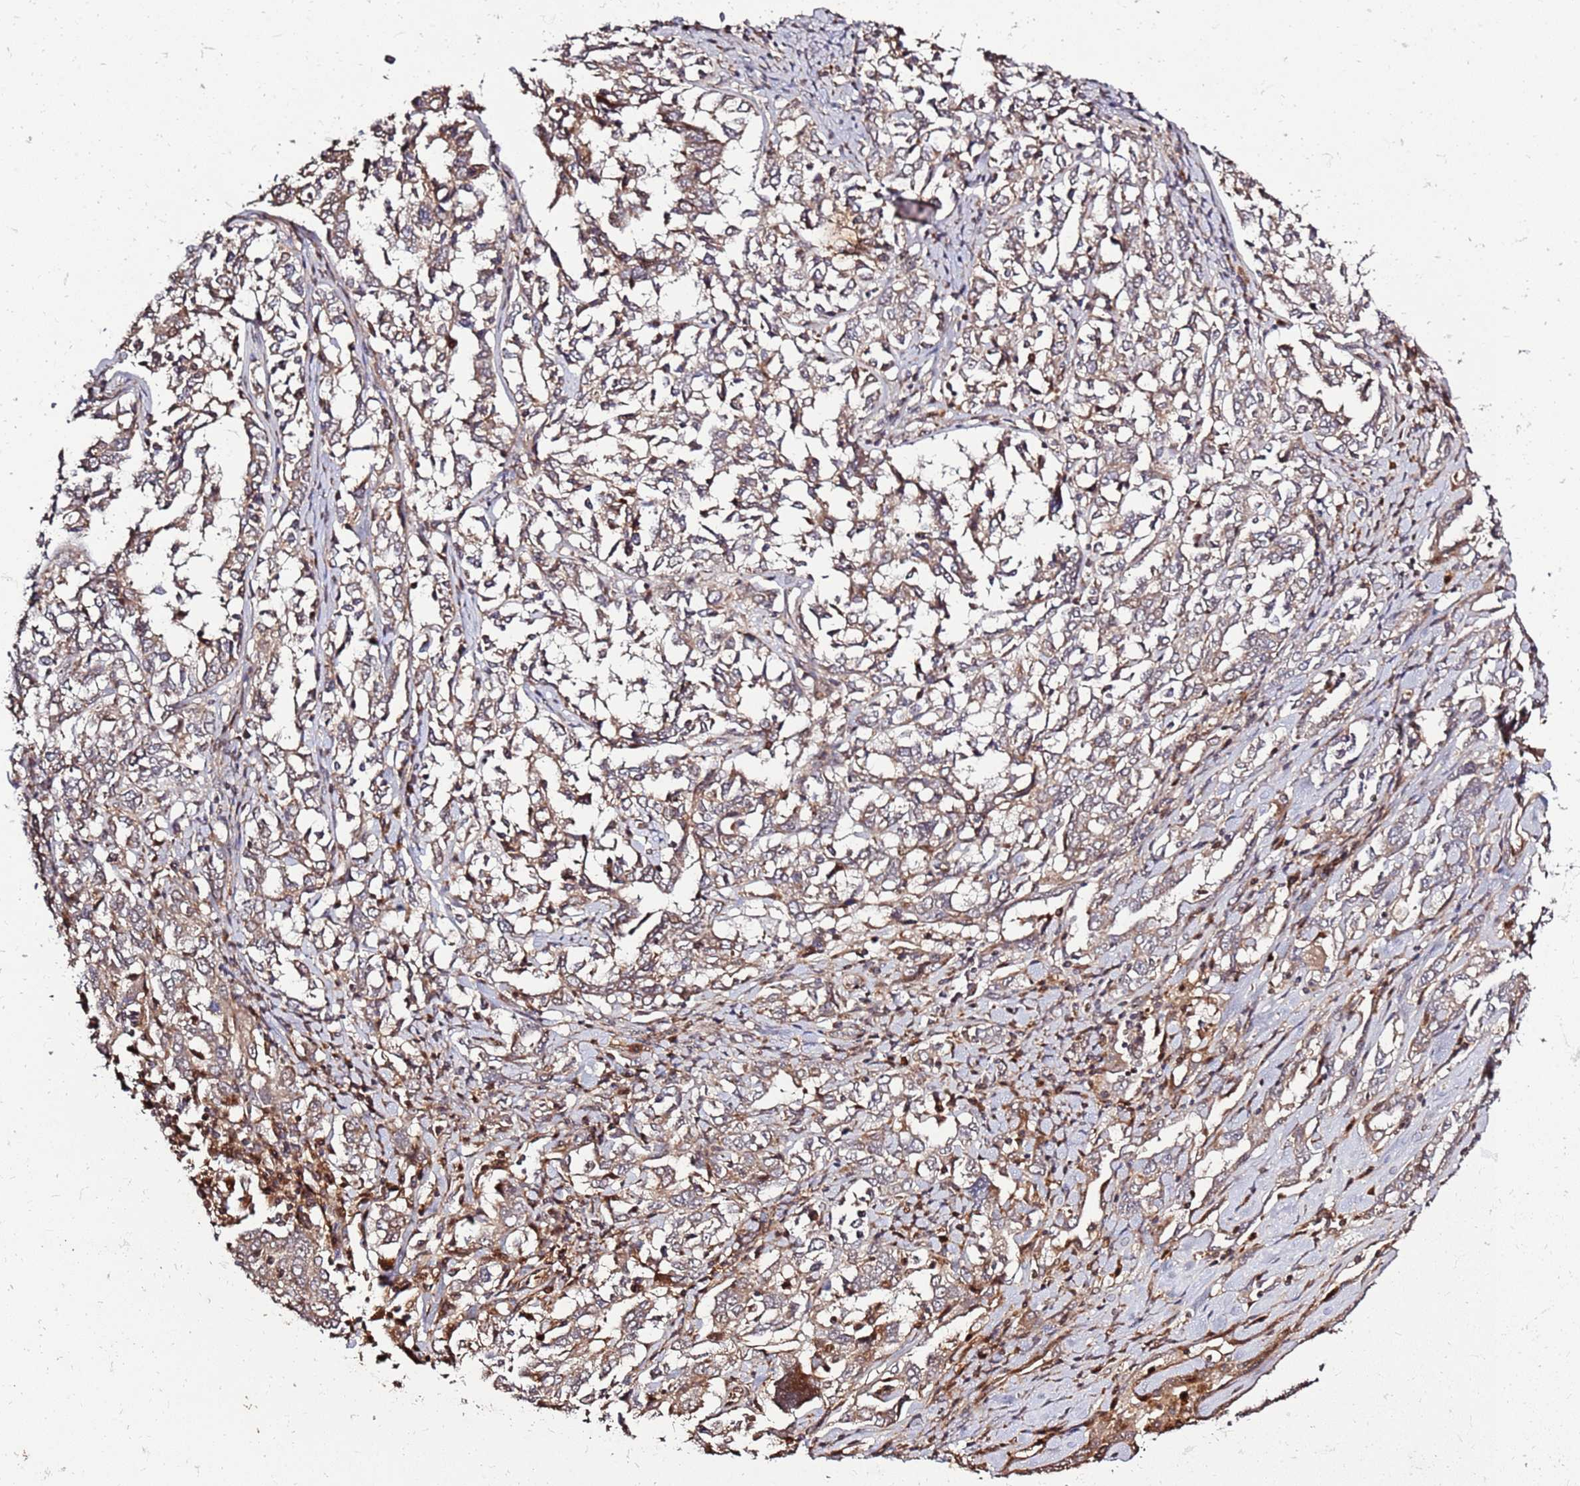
{"staining": {"intensity": "moderate", "quantity": "25%-75%", "location": "cytoplasmic/membranous"}, "tissue": "ovarian cancer", "cell_type": "Tumor cells", "image_type": "cancer", "snomed": [{"axis": "morphology", "description": "Carcinoma, endometroid"}, {"axis": "topography", "description": "Ovary"}], "caption": "The photomicrograph exhibits staining of ovarian endometroid carcinoma, revealing moderate cytoplasmic/membranous protein staining (brown color) within tumor cells.", "gene": "RHBDL1", "patient": {"sex": "female", "age": 62}}